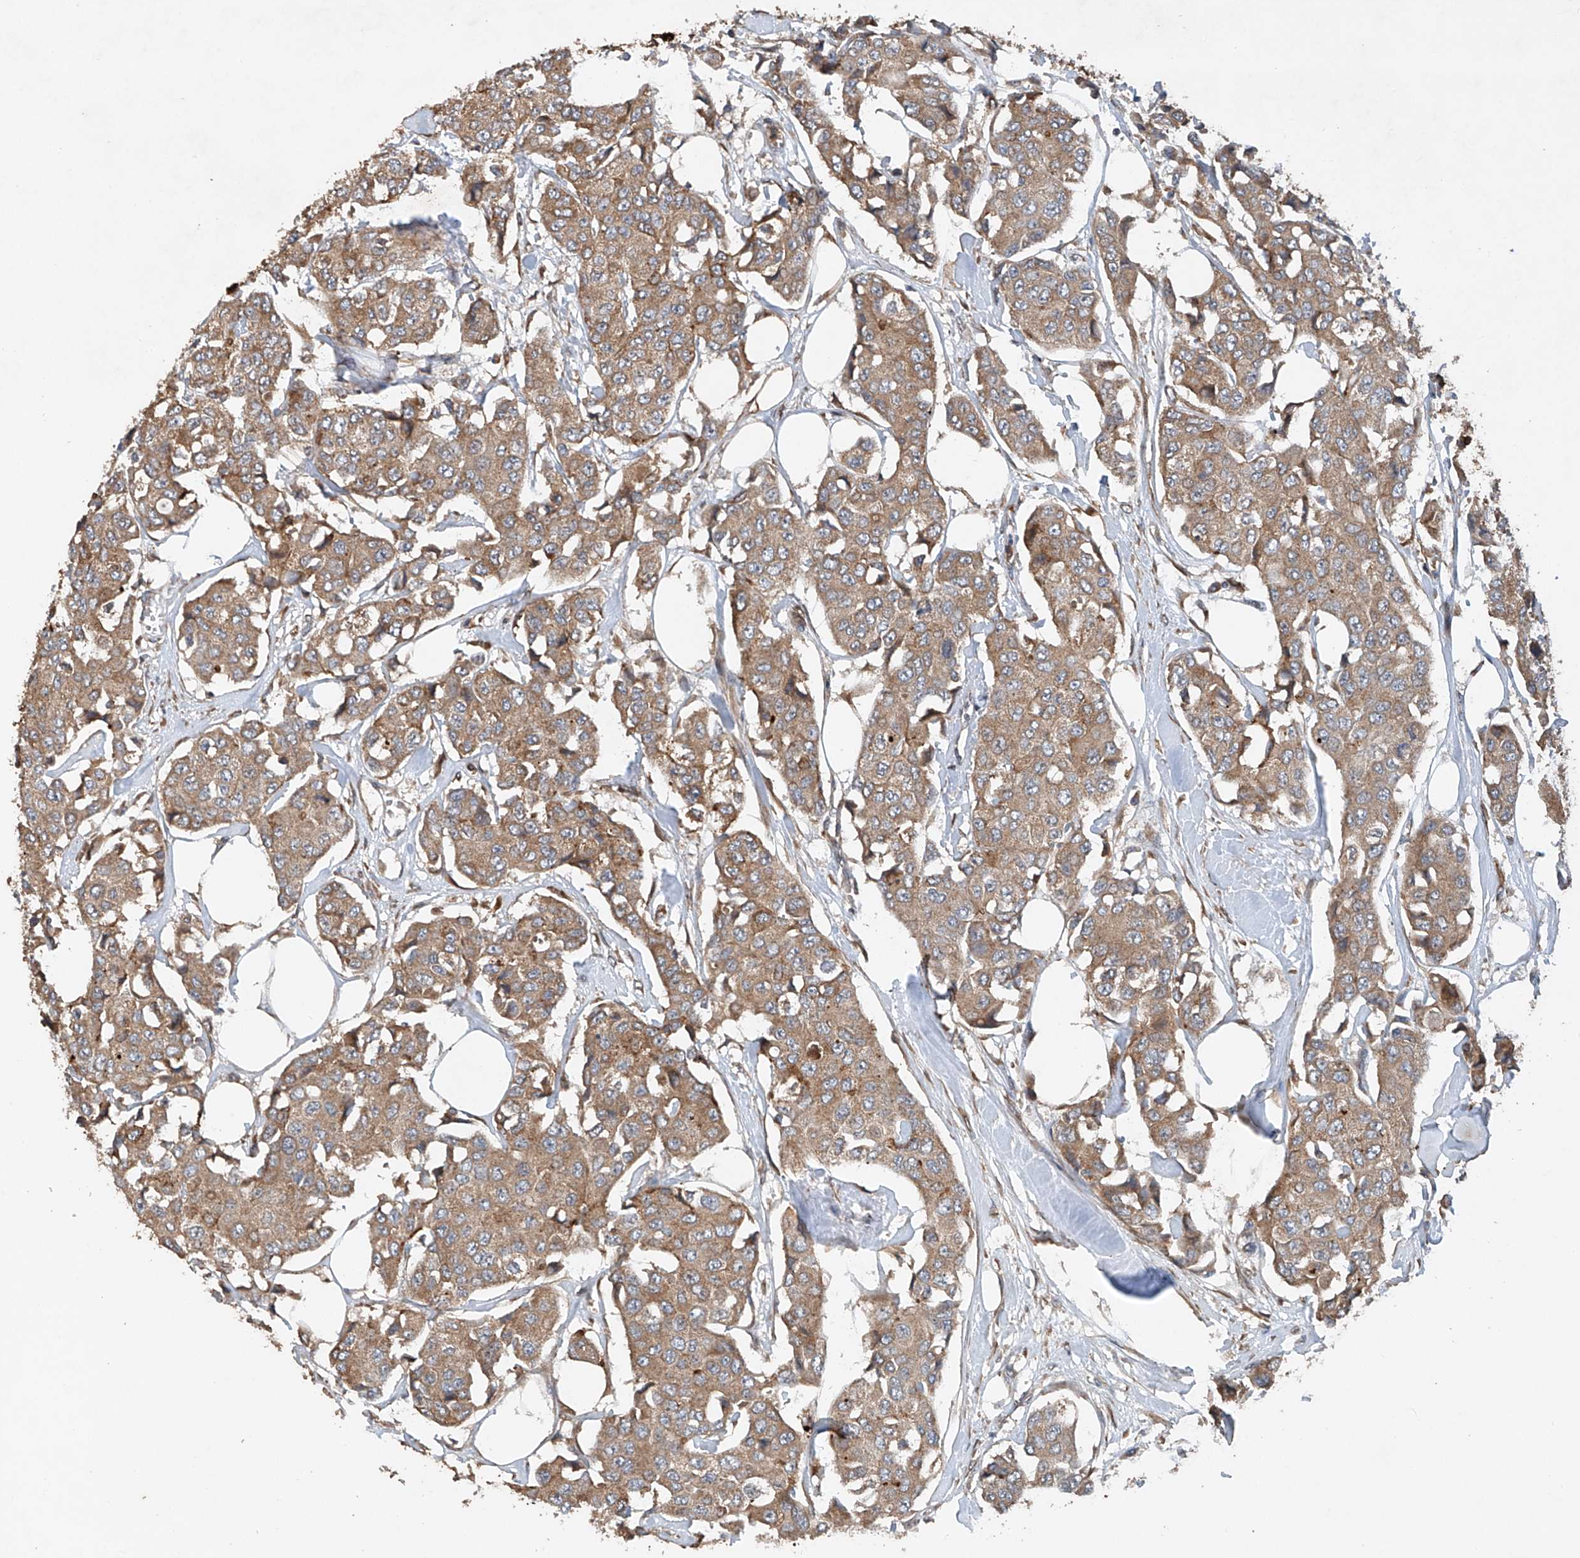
{"staining": {"intensity": "moderate", "quantity": ">75%", "location": "cytoplasmic/membranous"}, "tissue": "breast cancer", "cell_type": "Tumor cells", "image_type": "cancer", "snomed": [{"axis": "morphology", "description": "Duct carcinoma"}, {"axis": "topography", "description": "Breast"}], "caption": "Infiltrating ductal carcinoma (breast) stained with a protein marker reveals moderate staining in tumor cells.", "gene": "CEP85L", "patient": {"sex": "female", "age": 80}}